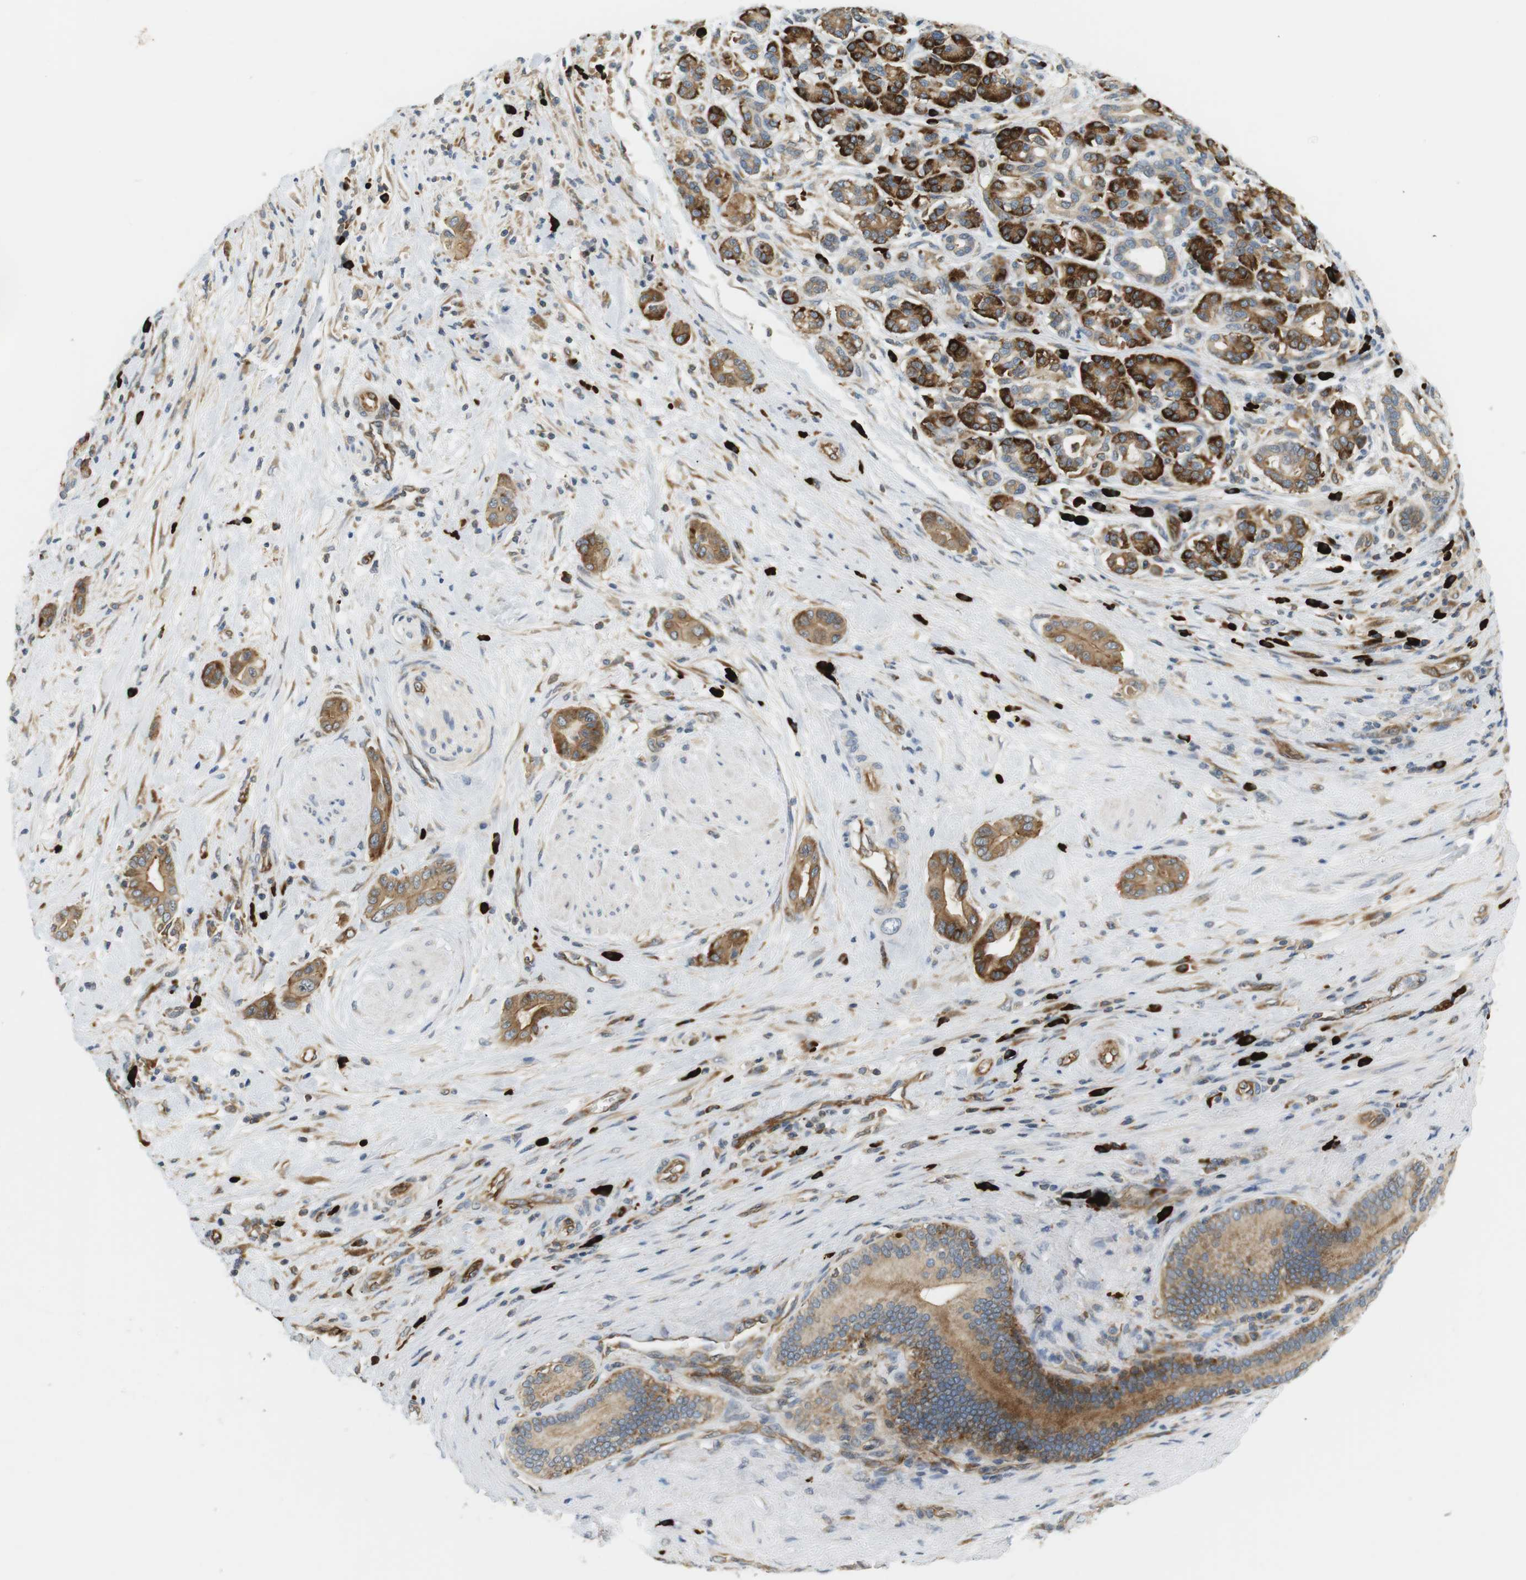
{"staining": {"intensity": "moderate", "quantity": ">75%", "location": "cytoplasmic/membranous"}, "tissue": "pancreatic cancer", "cell_type": "Tumor cells", "image_type": "cancer", "snomed": [{"axis": "morphology", "description": "Normal tissue, NOS"}, {"axis": "morphology", "description": "Adenocarcinoma, NOS"}, {"axis": "topography", "description": "Pancreas"}], "caption": "Immunohistochemistry (IHC) (DAB (3,3'-diaminobenzidine)) staining of human pancreatic cancer shows moderate cytoplasmic/membranous protein positivity in about >75% of tumor cells.", "gene": "TMEM200A", "patient": {"sex": "male", "age": 63}}